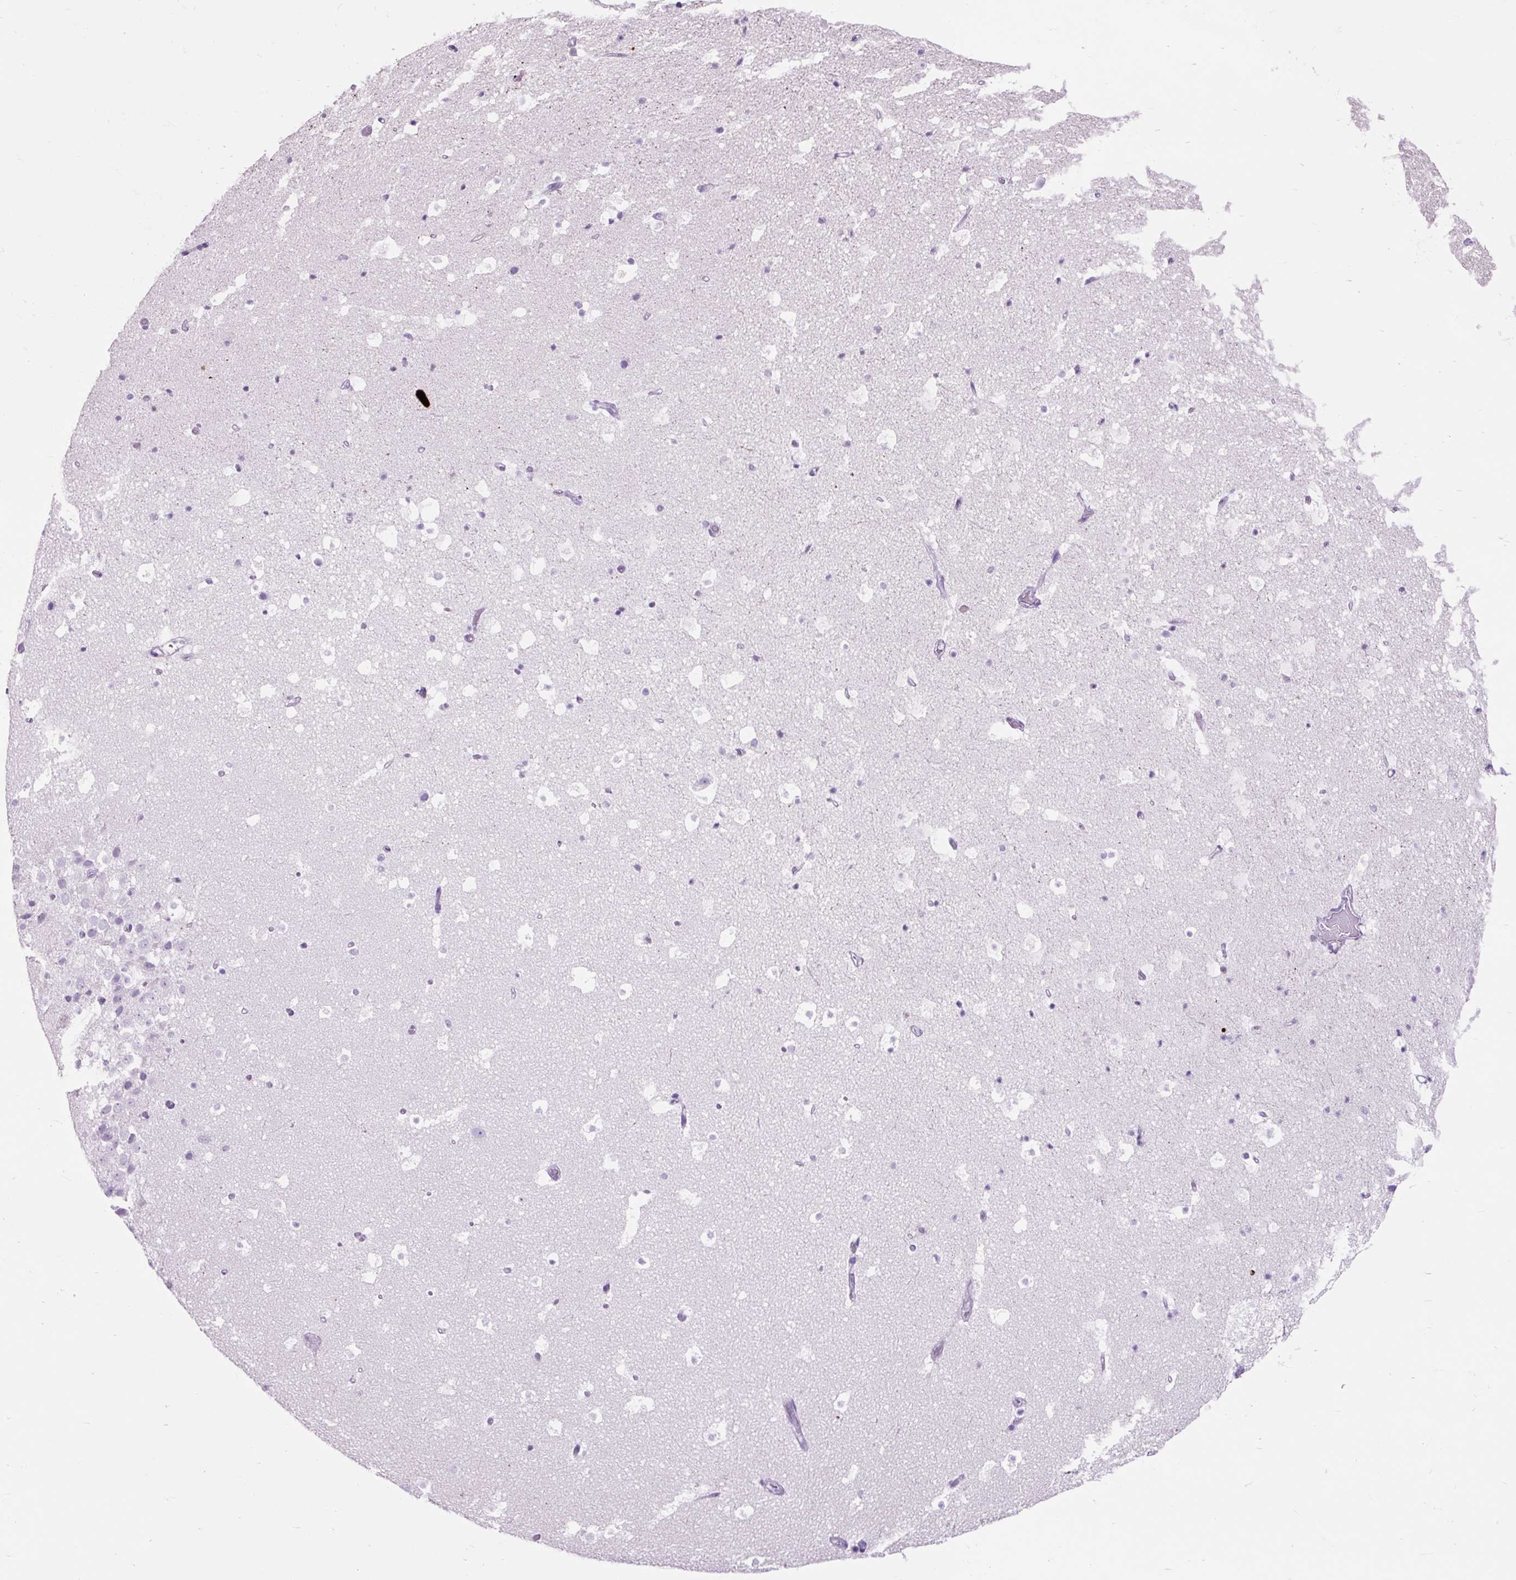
{"staining": {"intensity": "negative", "quantity": "none", "location": "none"}, "tissue": "hippocampus", "cell_type": "Glial cells", "image_type": "normal", "snomed": [{"axis": "morphology", "description": "Normal tissue, NOS"}, {"axis": "topography", "description": "Hippocampus"}], "caption": "The image demonstrates no staining of glial cells in benign hippocampus.", "gene": "OR10A7", "patient": {"sex": "male", "age": 37}}